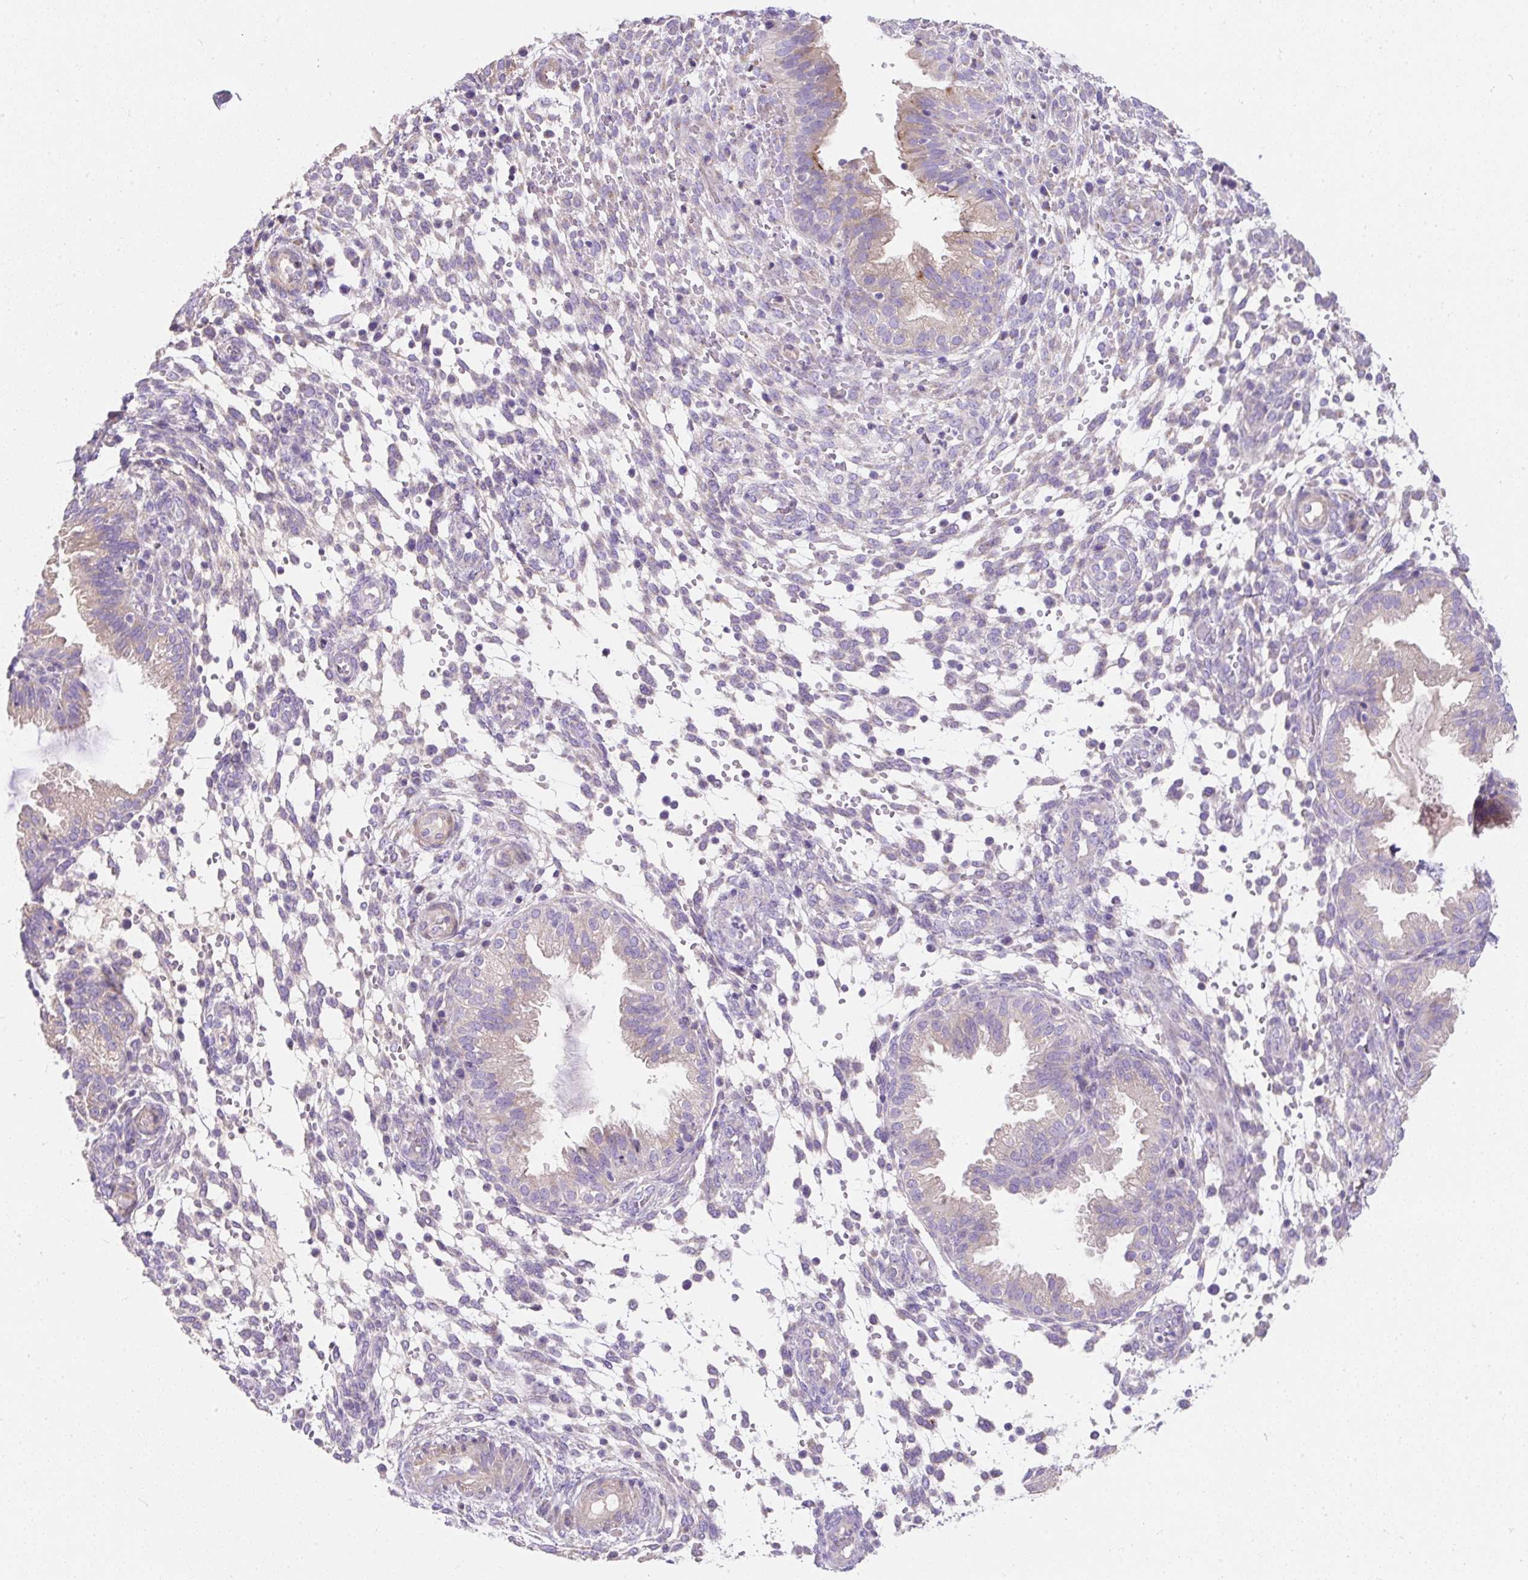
{"staining": {"intensity": "negative", "quantity": "none", "location": "none"}, "tissue": "endometrium", "cell_type": "Cells in endometrial stroma", "image_type": "normal", "snomed": [{"axis": "morphology", "description": "Normal tissue, NOS"}, {"axis": "topography", "description": "Endometrium"}], "caption": "The micrograph displays no staining of cells in endometrial stroma in normal endometrium. (DAB (3,3'-diaminobenzidine) IHC visualized using brightfield microscopy, high magnification).", "gene": "SUSD5", "patient": {"sex": "female", "age": 33}}